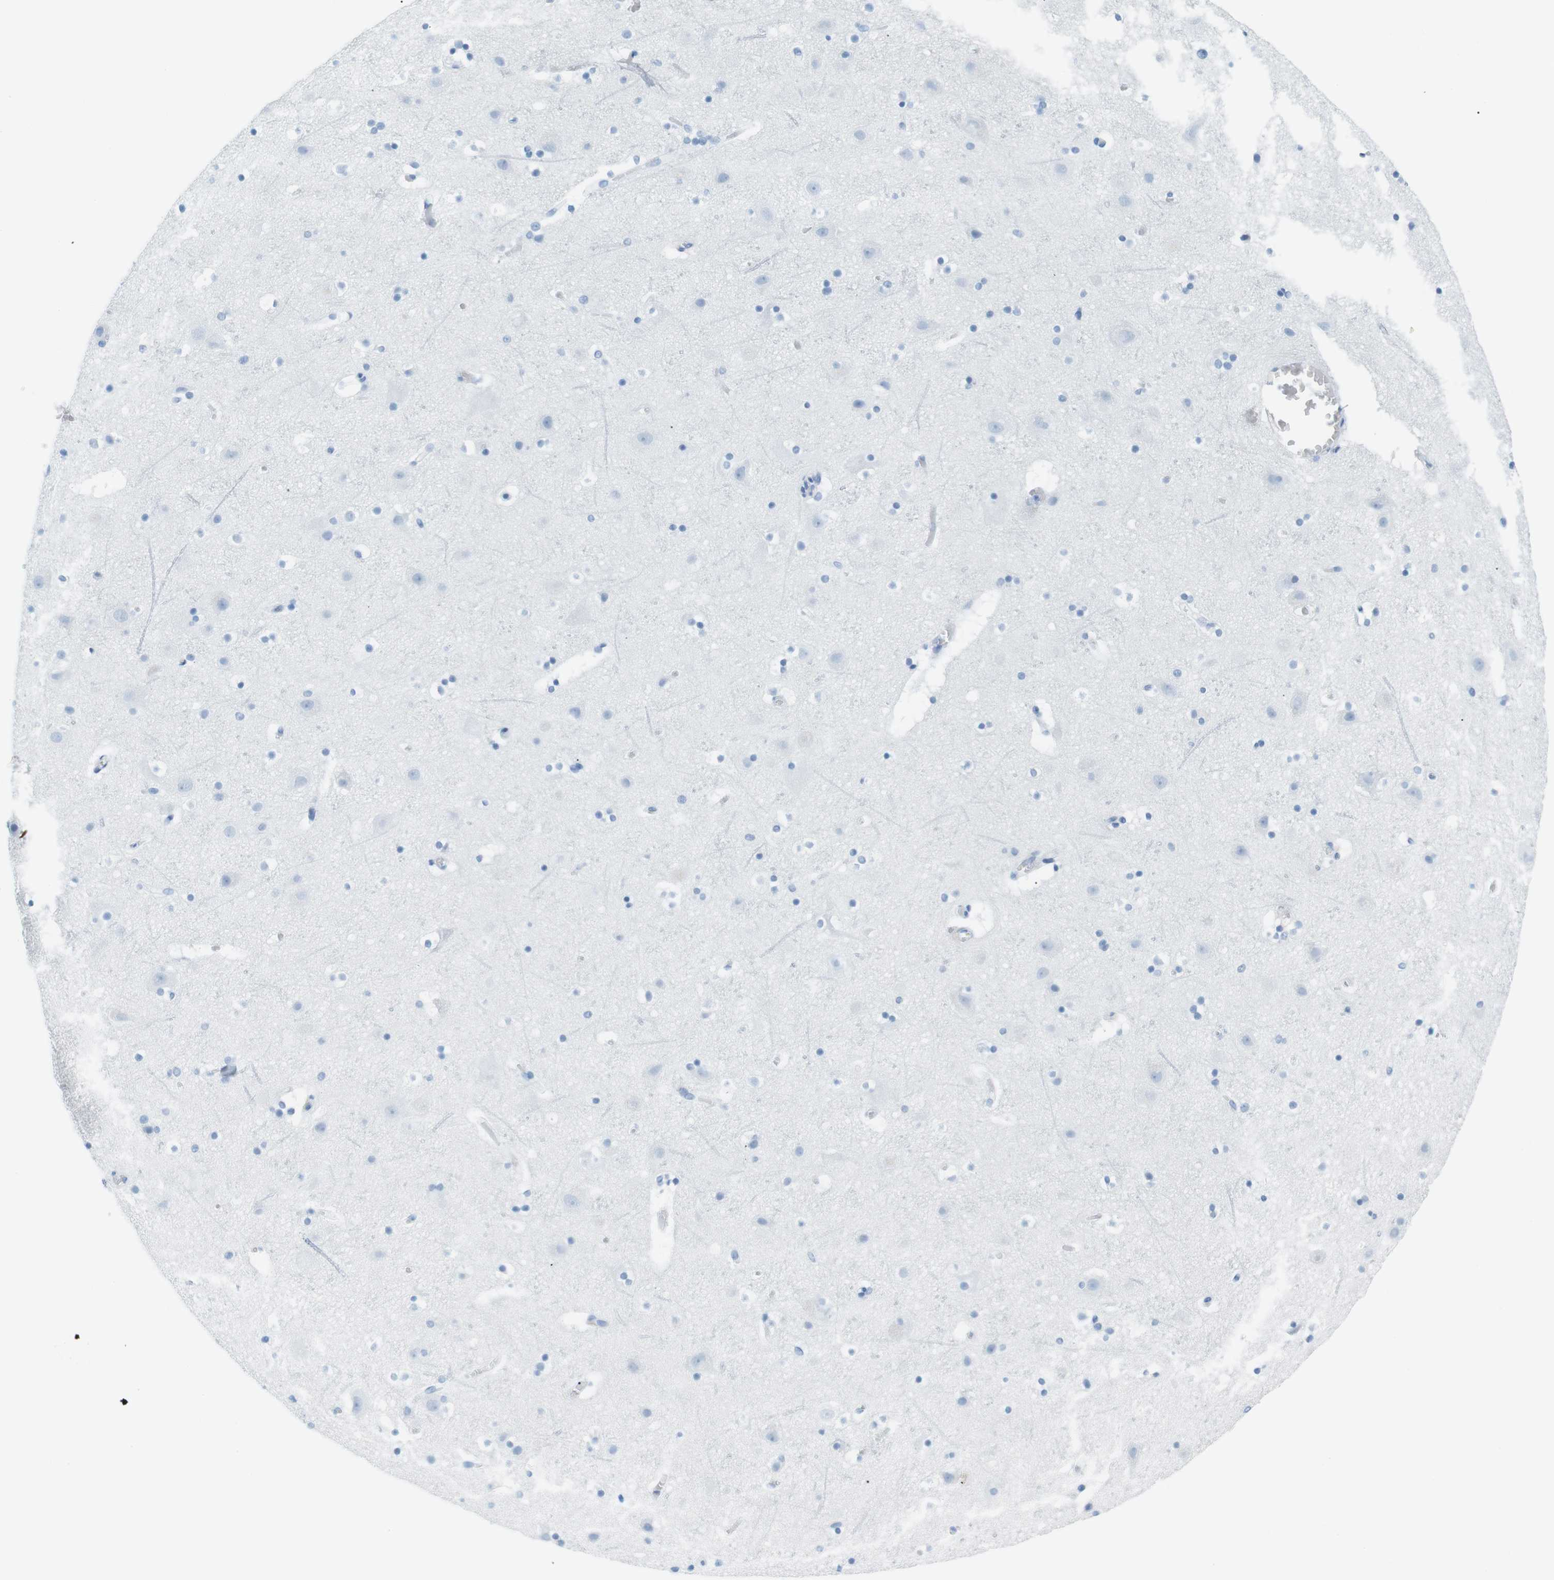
{"staining": {"intensity": "negative", "quantity": "none", "location": "none"}, "tissue": "cerebral cortex", "cell_type": "Endothelial cells", "image_type": "normal", "snomed": [{"axis": "morphology", "description": "Normal tissue, NOS"}, {"axis": "topography", "description": "Cerebral cortex"}], "caption": "Photomicrograph shows no protein positivity in endothelial cells of benign cerebral cortex.", "gene": "AZGP1", "patient": {"sex": "male", "age": 45}}